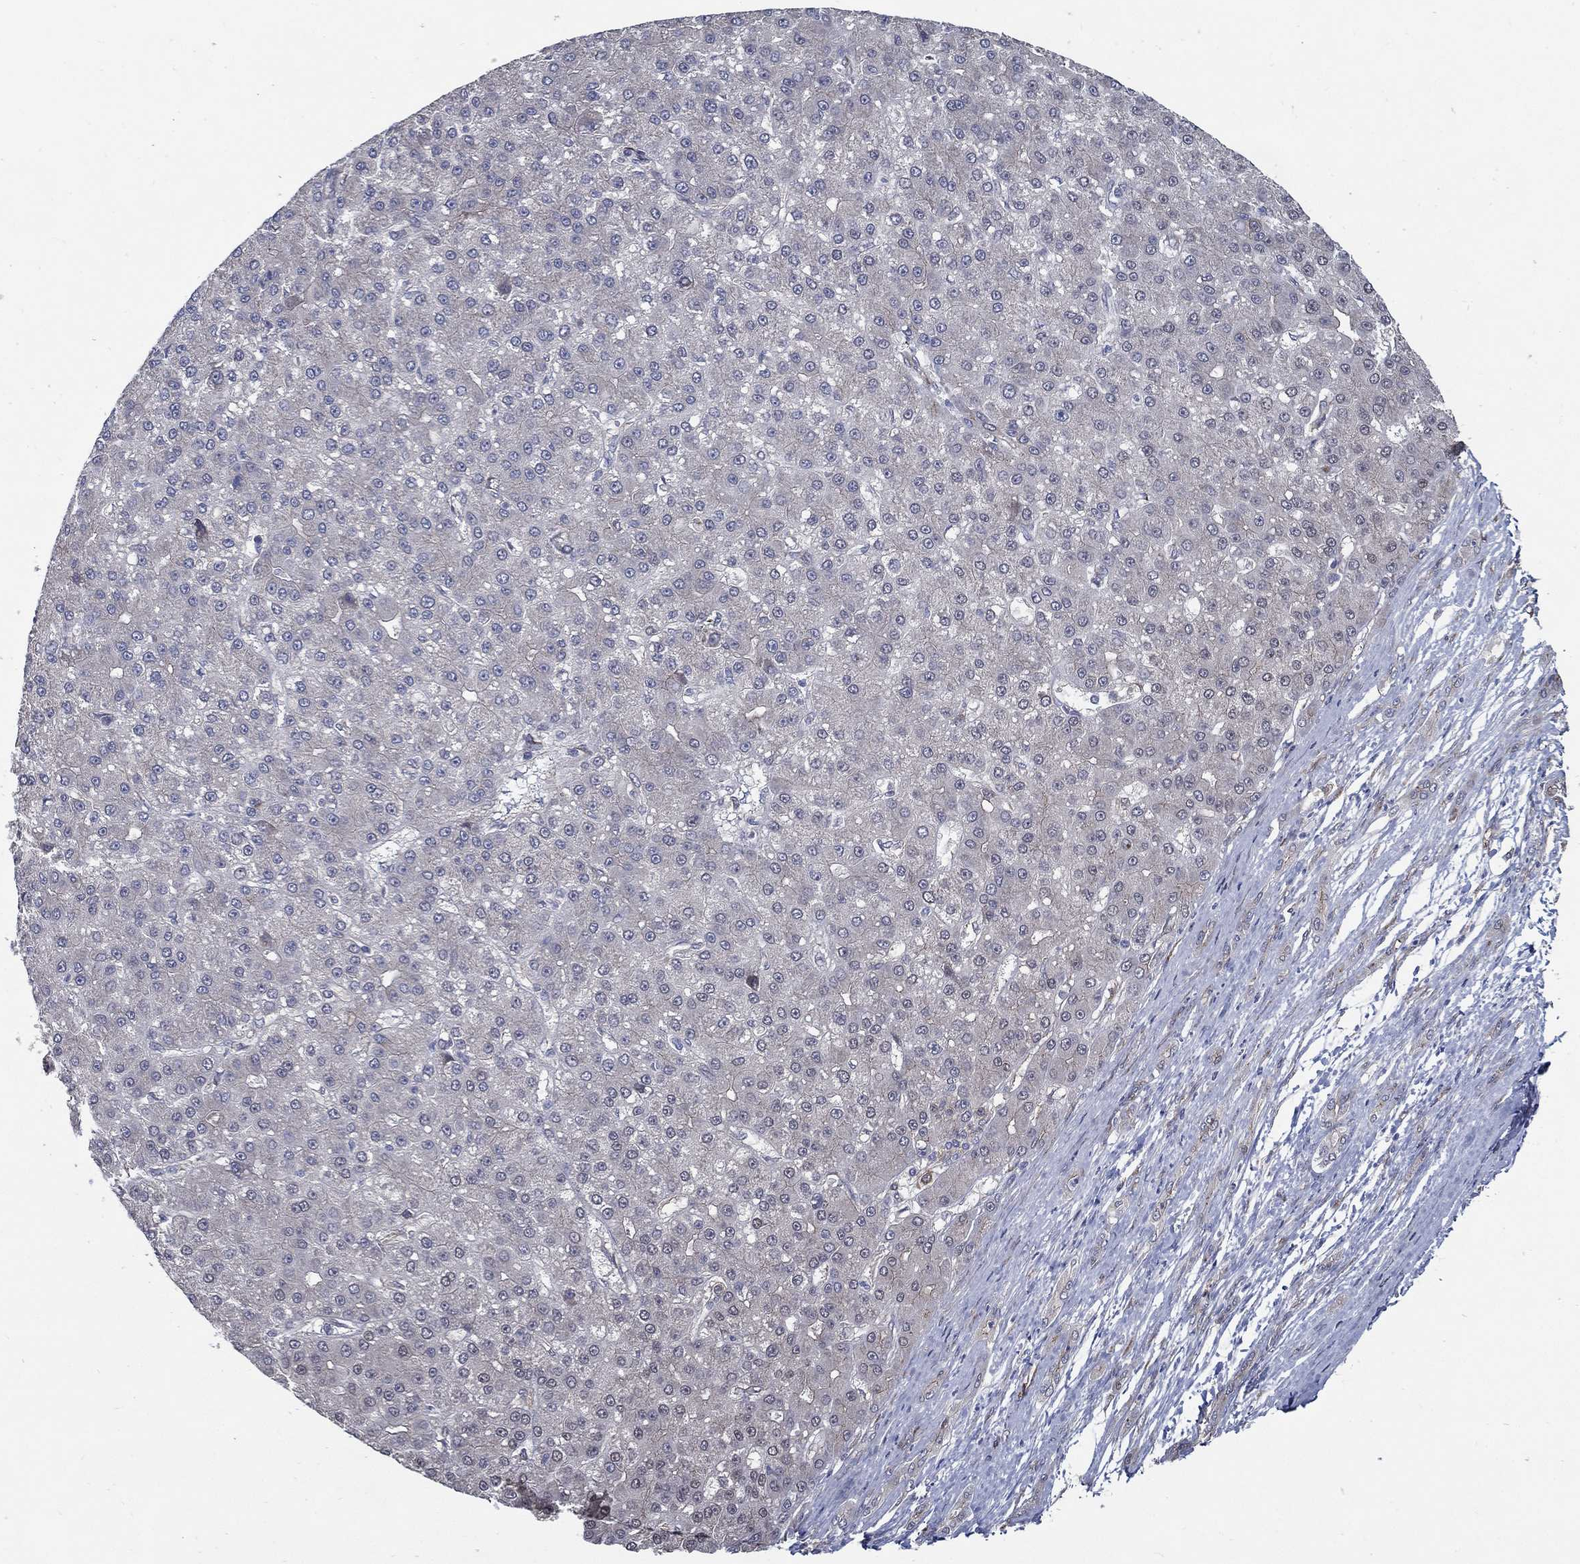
{"staining": {"intensity": "negative", "quantity": "none", "location": "none"}, "tissue": "liver cancer", "cell_type": "Tumor cells", "image_type": "cancer", "snomed": [{"axis": "morphology", "description": "Carcinoma, Hepatocellular, NOS"}, {"axis": "topography", "description": "Liver"}], "caption": "IHC photomicrograph of hepatocellular carcinoma (liver) stained for a protein (brown), which displays no expression in tumor cells.", "gene": "ARHGAP11A", "patient": {"sex": "male", "age": 67}}